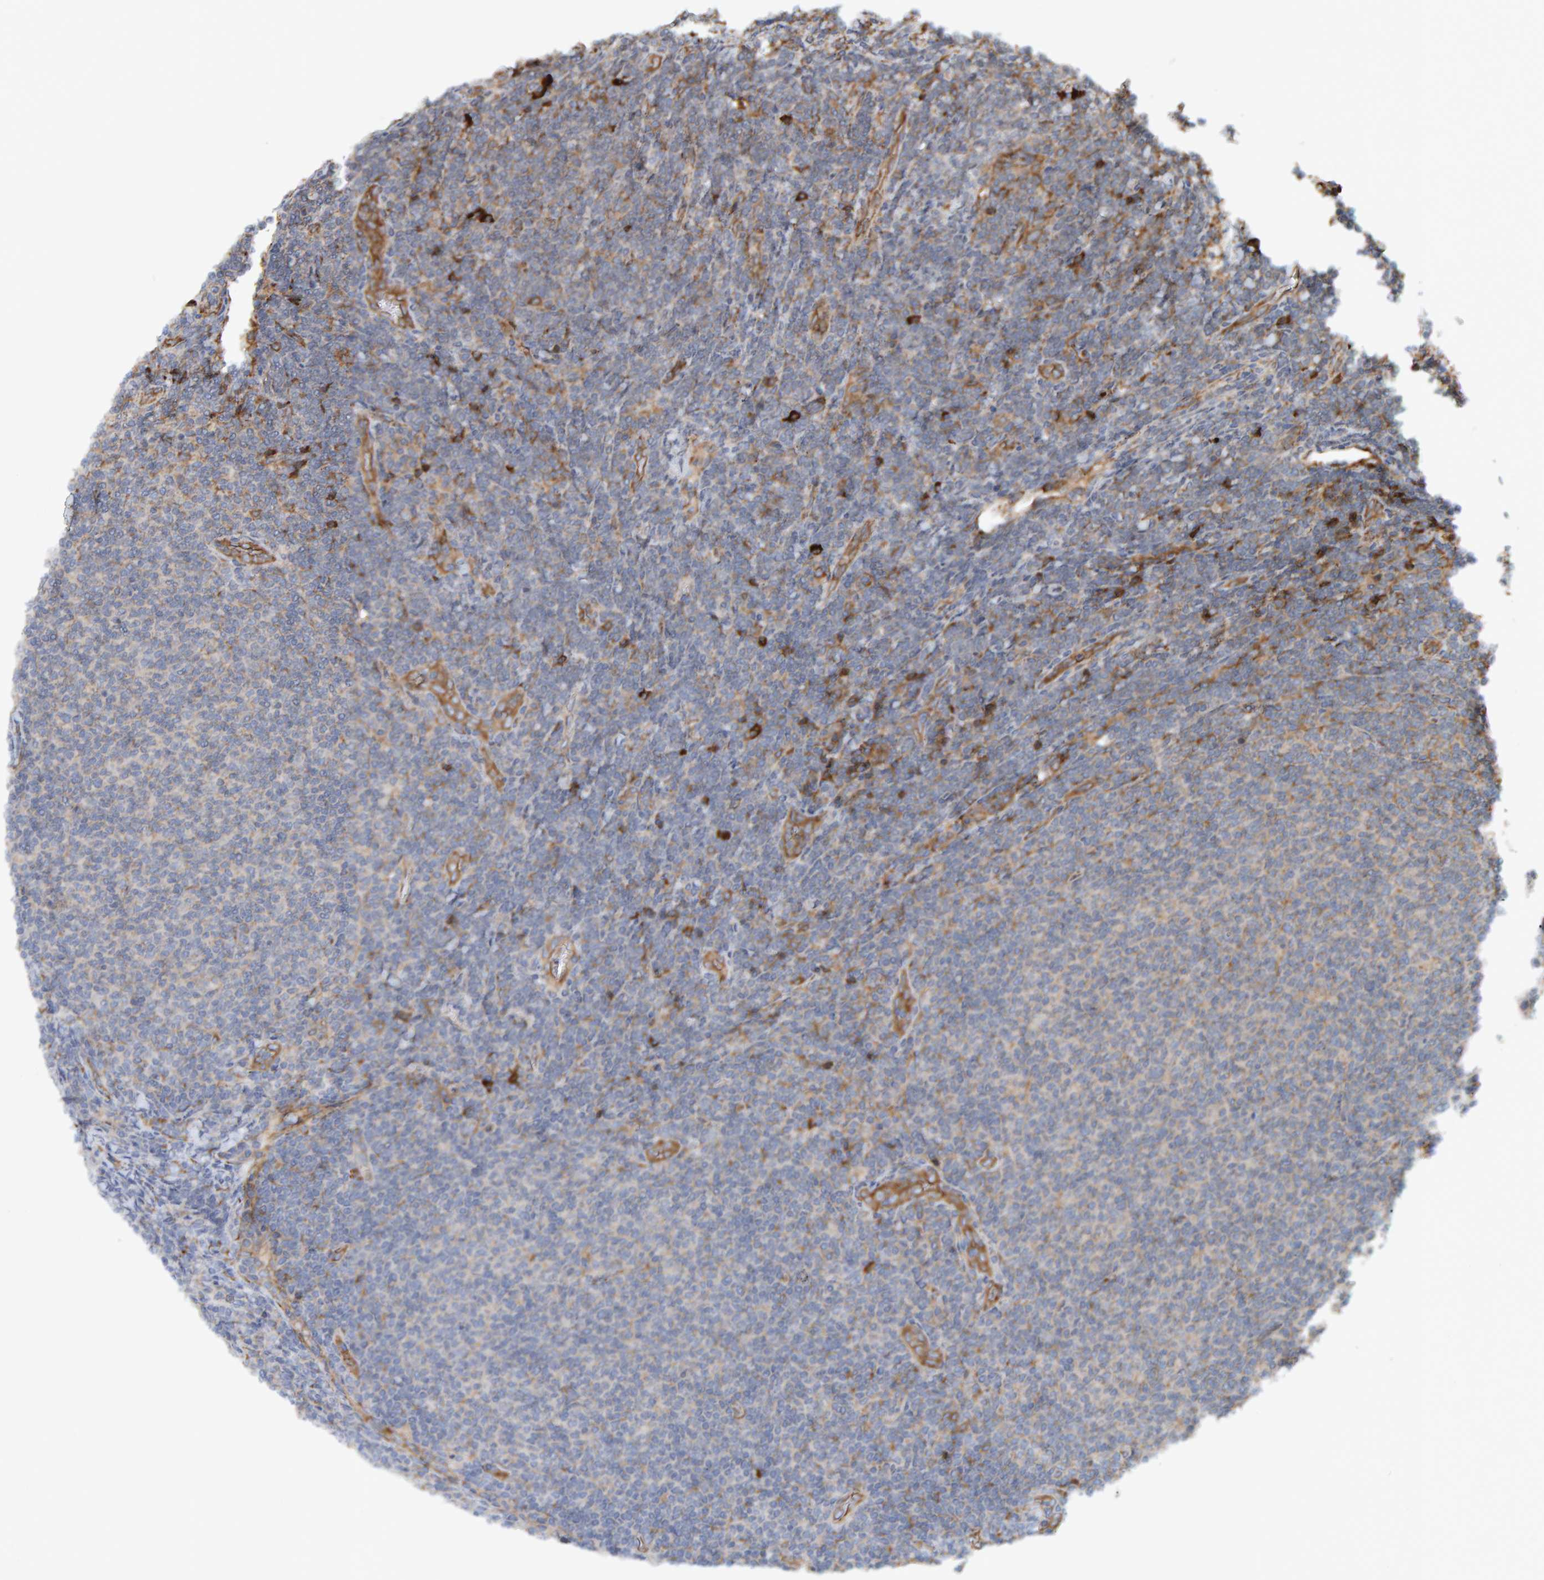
{"staining": {"intensity": "moderate", "quantity": "<25%", "location": "cytoplasmic/membranous"}, "tissue": "lymphoma", "cell_type": "Tumor cells", "image_type": "cancer", "snomed": [{"axis": "morphology", "description": "Malignant lymphoma, non-Hodgkin's type, Low grade"}, {"axis": "topography", "description": "Lymph node"}], "caption": "Immunohistochemistry (IHC) histopathology image of neoplastic tissue: malignant lymphoma, non-Hodgkin's type (low-grade) stained using immunohistochemistry (IHC) demonstrates low levels of moderate protein expression localized specifically in the cytoplasmic/membranous of tumor cells, appearing as a cytoplasmic/membranous brown color.", "gene": "BAIAP2", "patient": {"sex": "male", "age": 66}}